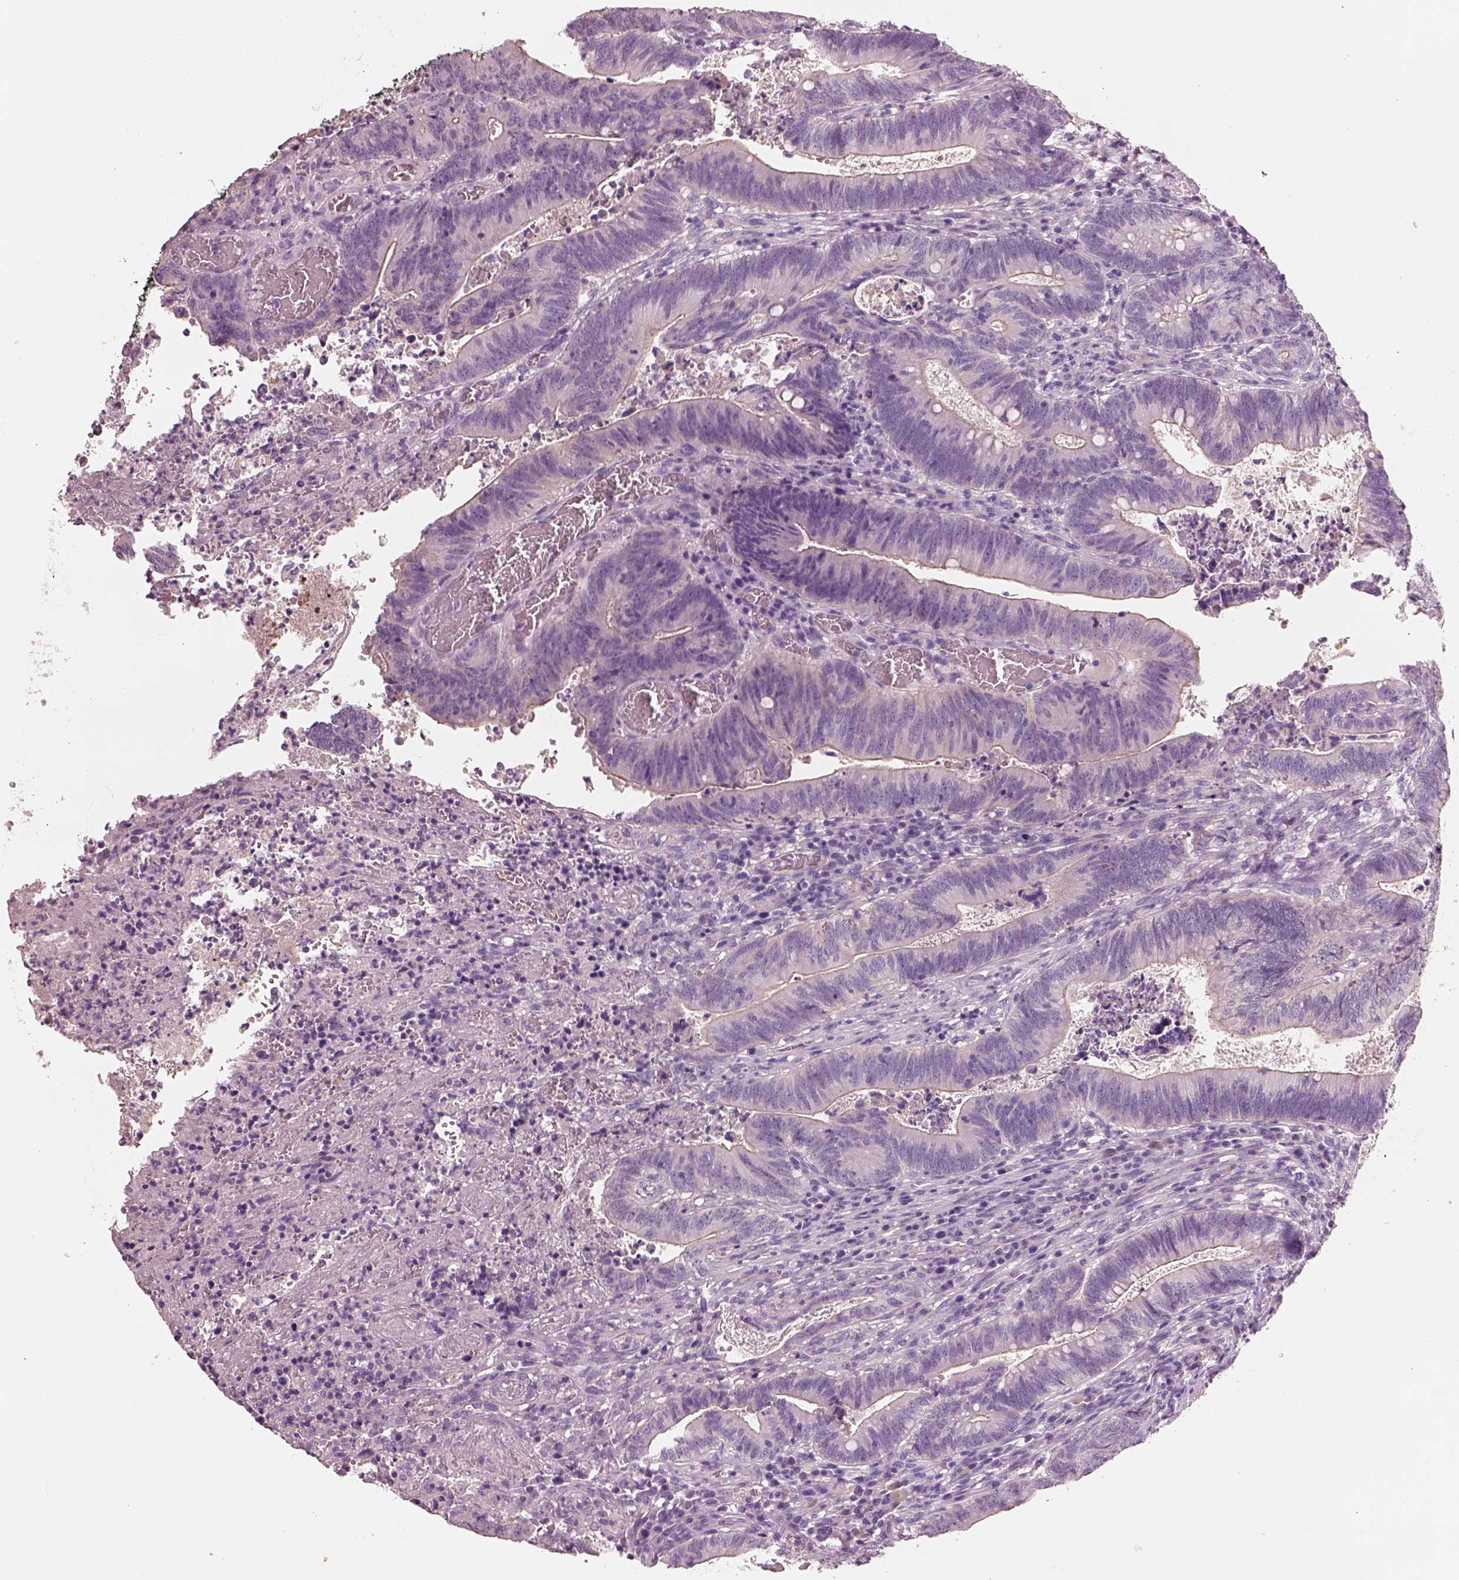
{"staining": {"intensity": "negative", "quantity": "none", "location": "none"}, "tissue": "colorectal cancer", "cell_type": "Tumor cells", "image_type": "cancer", "snomed": [{"axis": "morphology", "description": "Adenocarcinoma, NOS"}, {"axis": "topography", "description": "Colon"}], "caption": "This is a image of immunohistochemistry staining of colorectal adenocarcinoma, which shows no expression in tumor cells.", "gene": "IGLL1", "patient": {"sex": "female", "age": 70}}